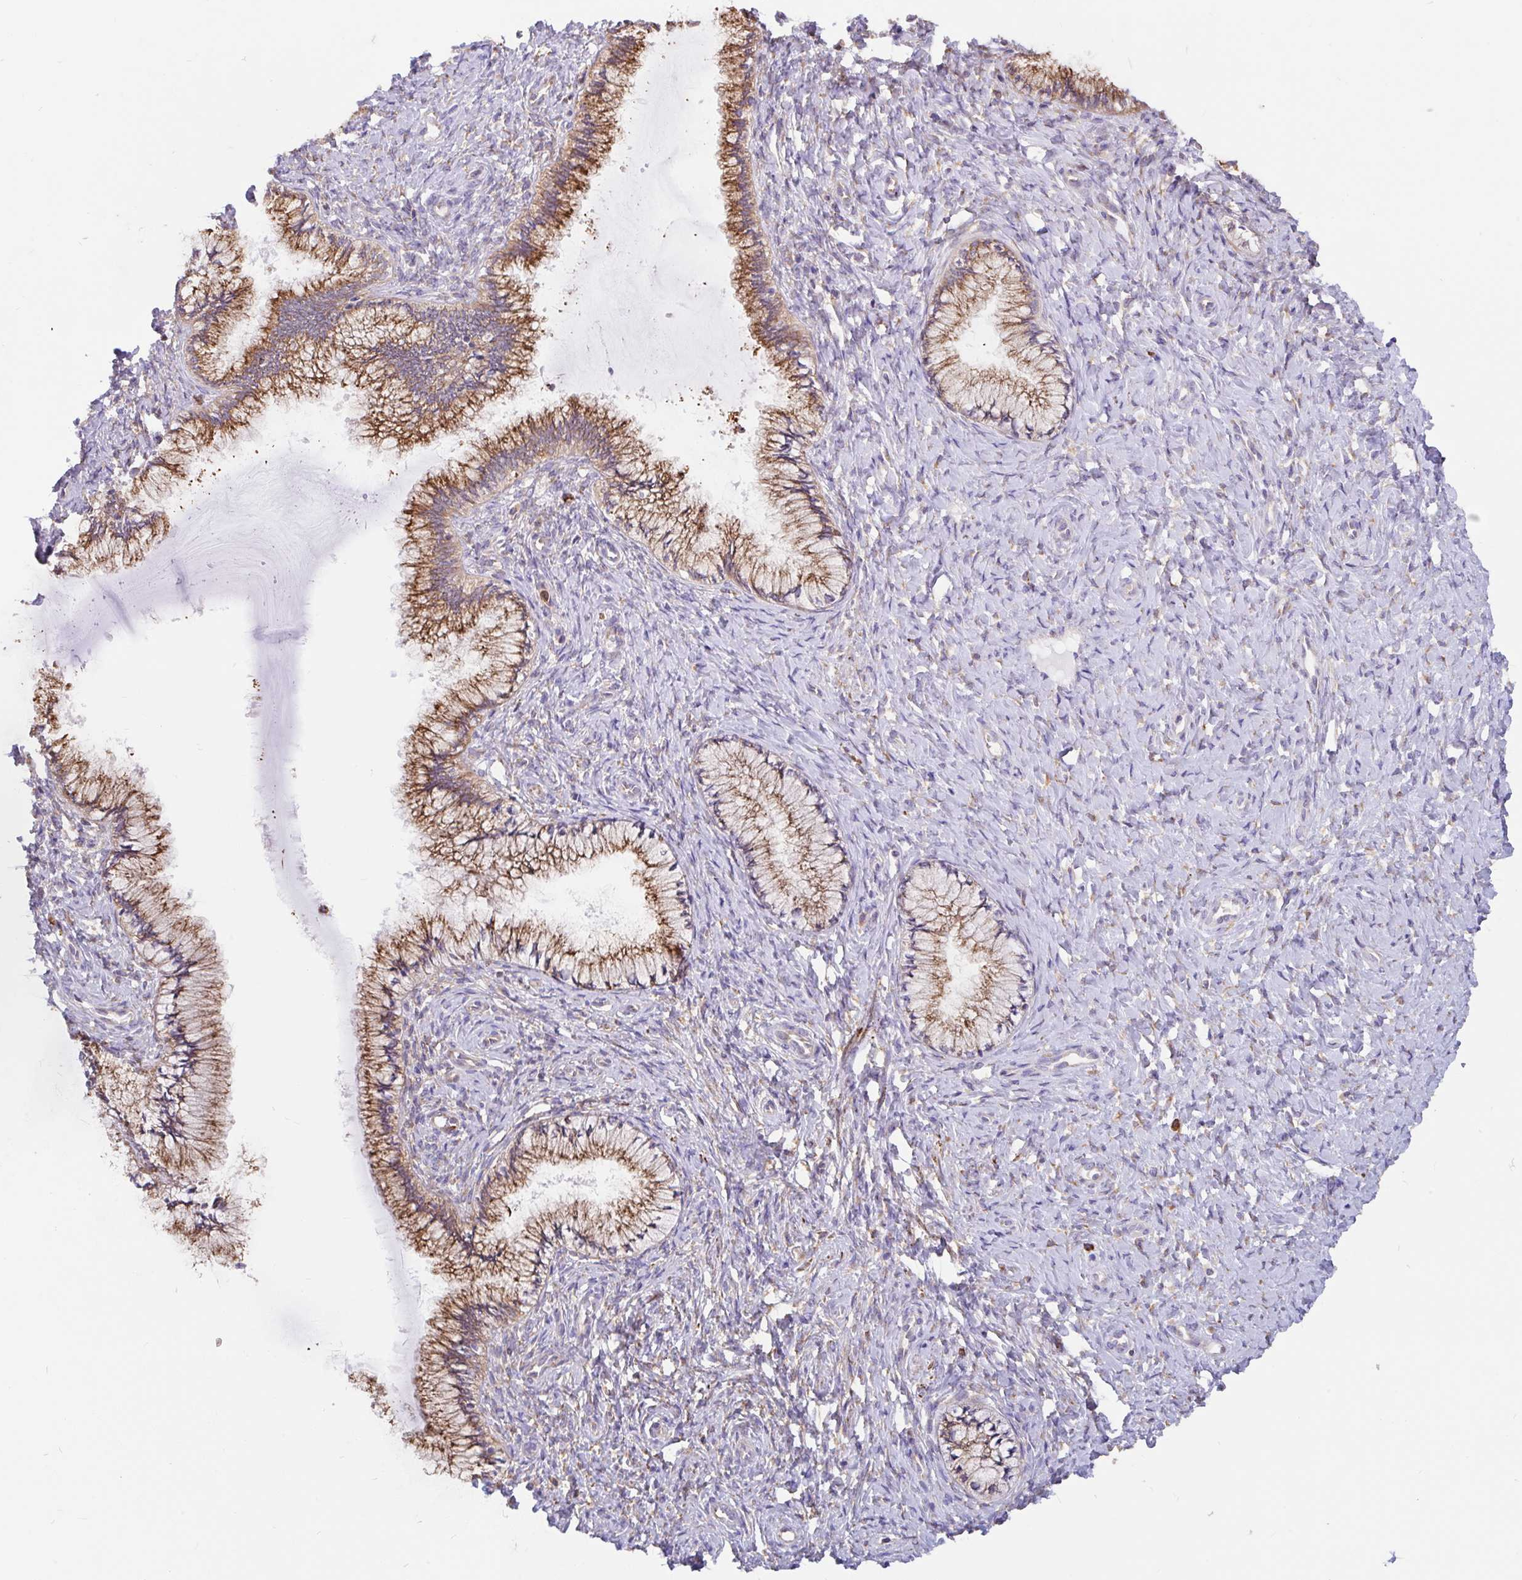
{"staining": {"intensity": "moderate", "quantity": ">75%", "location": "cytoplasmic/membranous"}, "tissue": "cervix", "cell_type": "Glandular cells", "image_type": "normal", "snomed": [{"axis": "morphology", "description": "Normal tissue, NOS"}, {"axis": "topography", "description": "Cervix"}], "caption": "Normal cervix was stained to show a protein in brown. There is medium levels of moderate cytoplasmic/membranous expression in approximately >75% of glandular cells. The staining was performed using DAB (3,3'-diaminobenzidine) to visualize the protein expression in brown, while the nuclei were stained in blue with hematoxylin (Magnification: 20x).", "gene": "EML5", "patient": {"sex": "female", "age": 37}}